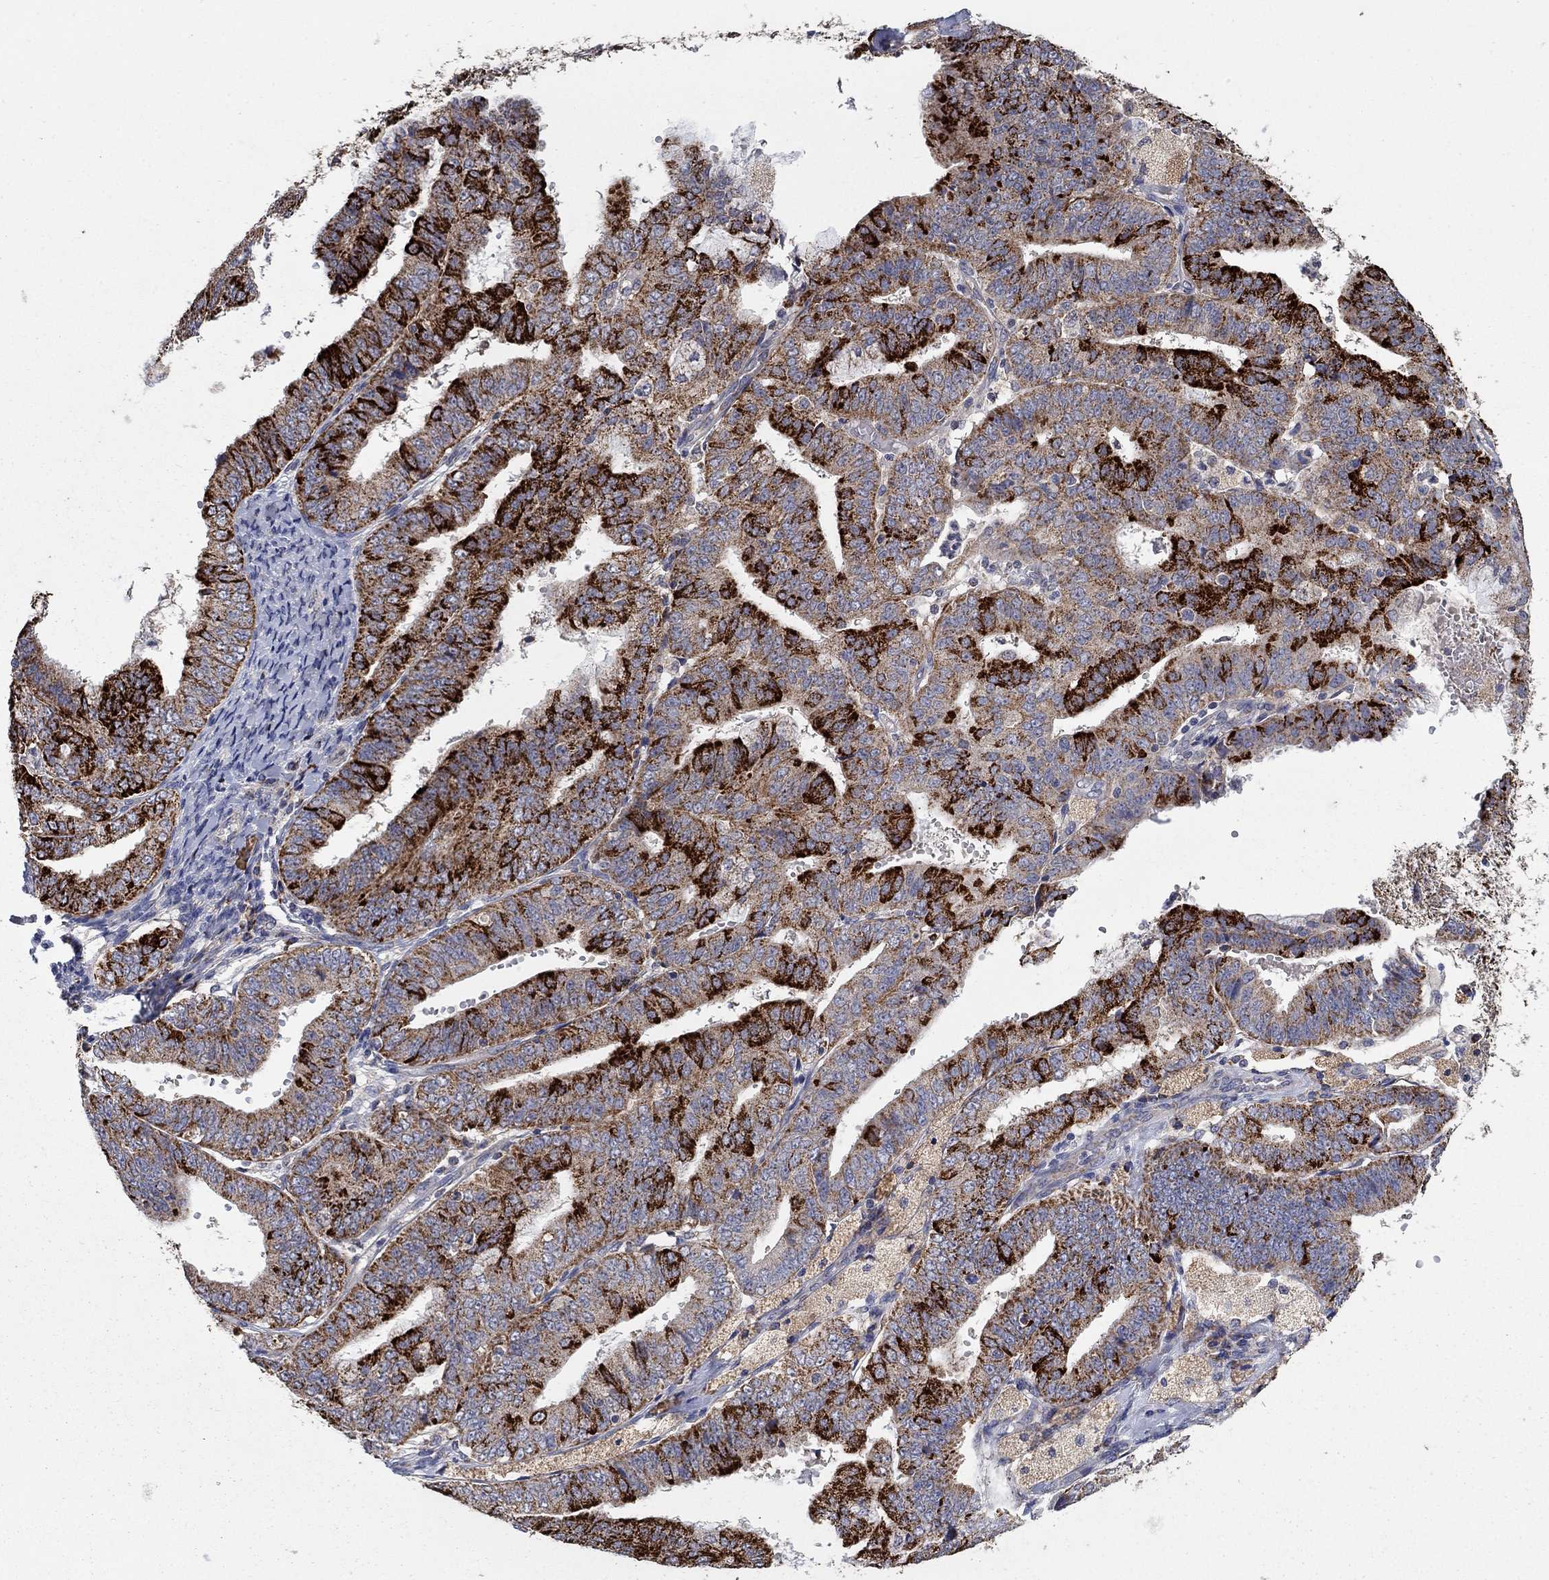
{"staining": {"intensity": "strong", "quantity": "25%-75%", "location": "cytoplasmic/membranous"}, "tissue": "endometrial cancer", "cell_type": "Tumor cells", "image_type": "cancer", "snomed": [{"axis": "morphology", "description": "Adenocarcinoma, NOS"}, {"axis": "topography", "description": "Endometrium"}], "caption": "Adenocarcinoma (endometrial) was stained to show a protein in brown. There is high levels of strong cytoplasmic/membranous expression in approximately 25%-75% of tumor cells.", "gene": "GPSM1", "patient": {"sex": "female", "age": 63}}